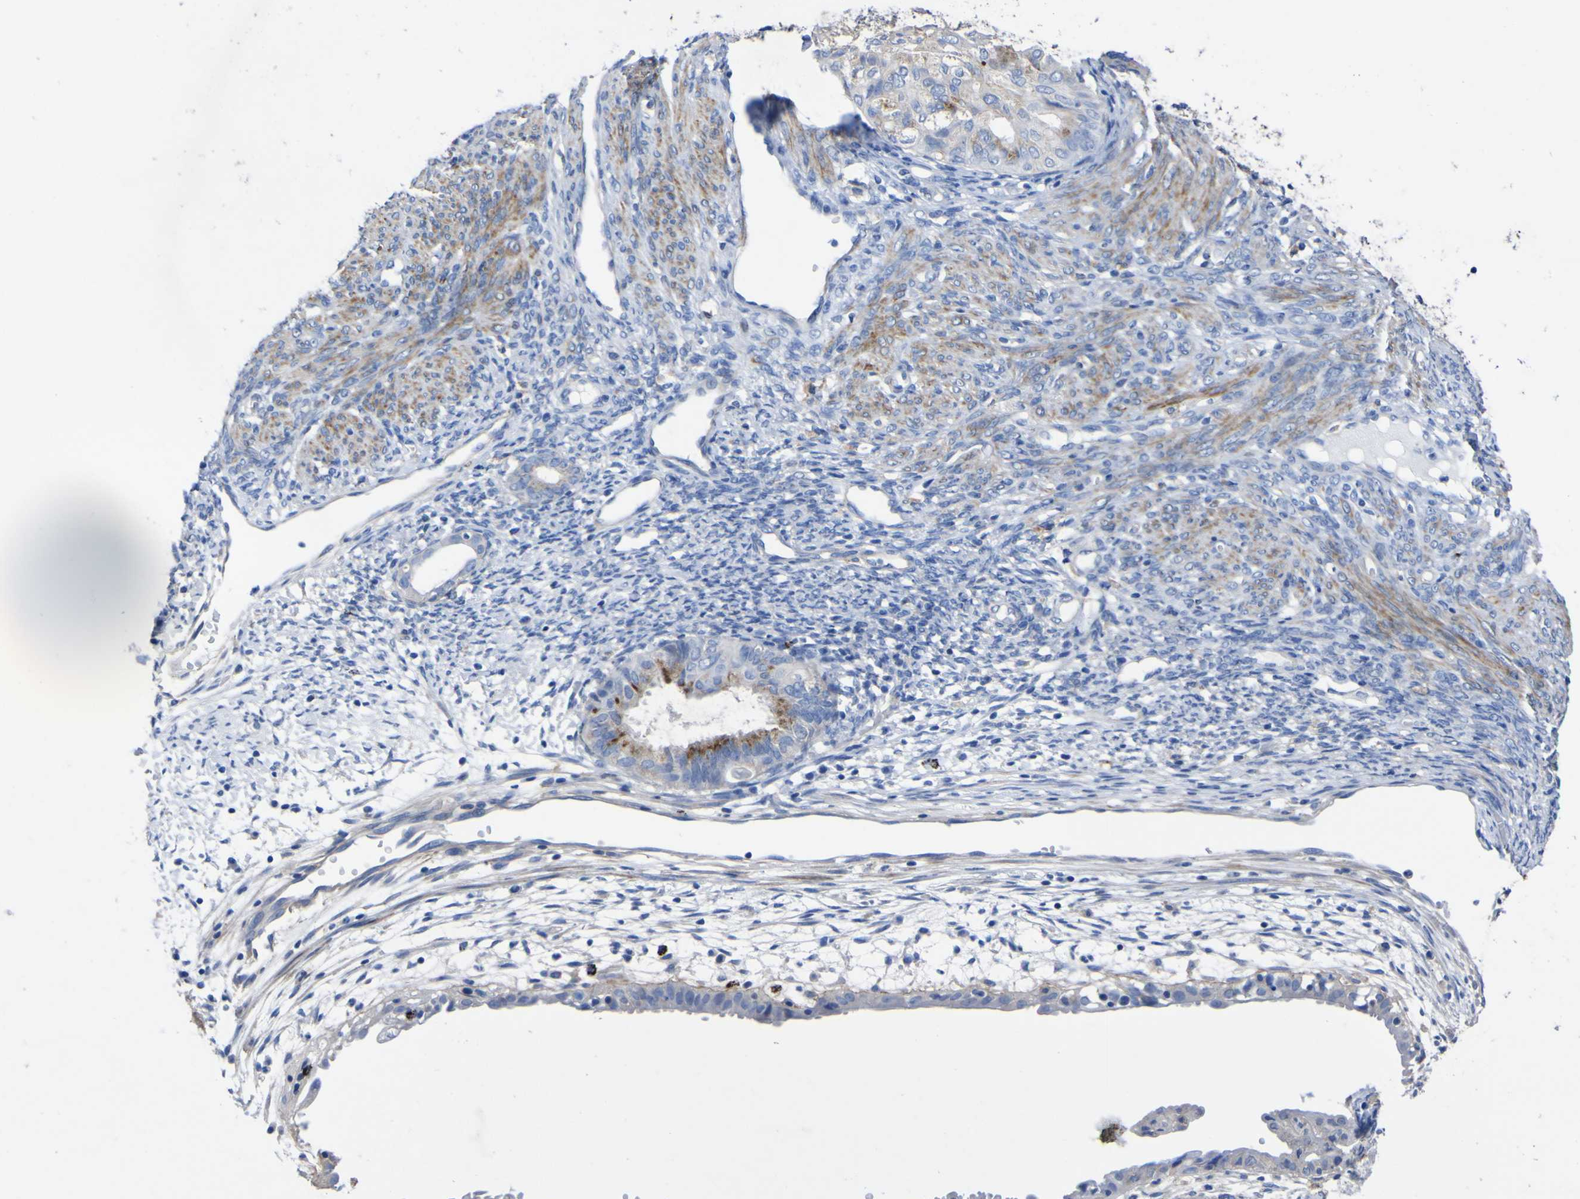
{"staining": {"intensity": "weak", "quantity": "25%-75%", "location": "cytoplasmic/membranous"}, "tissue": "cervical cancer", "cell_type": "Tumor cells", "image_type": "cancer", "snomed": [{"axis": "morphology", "description": "Normal tissue, NOS"}, {"axis": "morphology", "description": "Adenocarcinoma, NOS"}, {"axis": "topography", "description": "Cervix"}, {"axis": "topography", "description": "Endometrium"}], "caption": "A high-resolution image shows immunohistochemistry staining of cervical adenocarcinoma, which demonstrates weak cytoplasmic/membranous positivity in approximately 25%-75% of tumor cells.", "gene": "AGO4", "patient": {"sex": "female", "age": 86}}